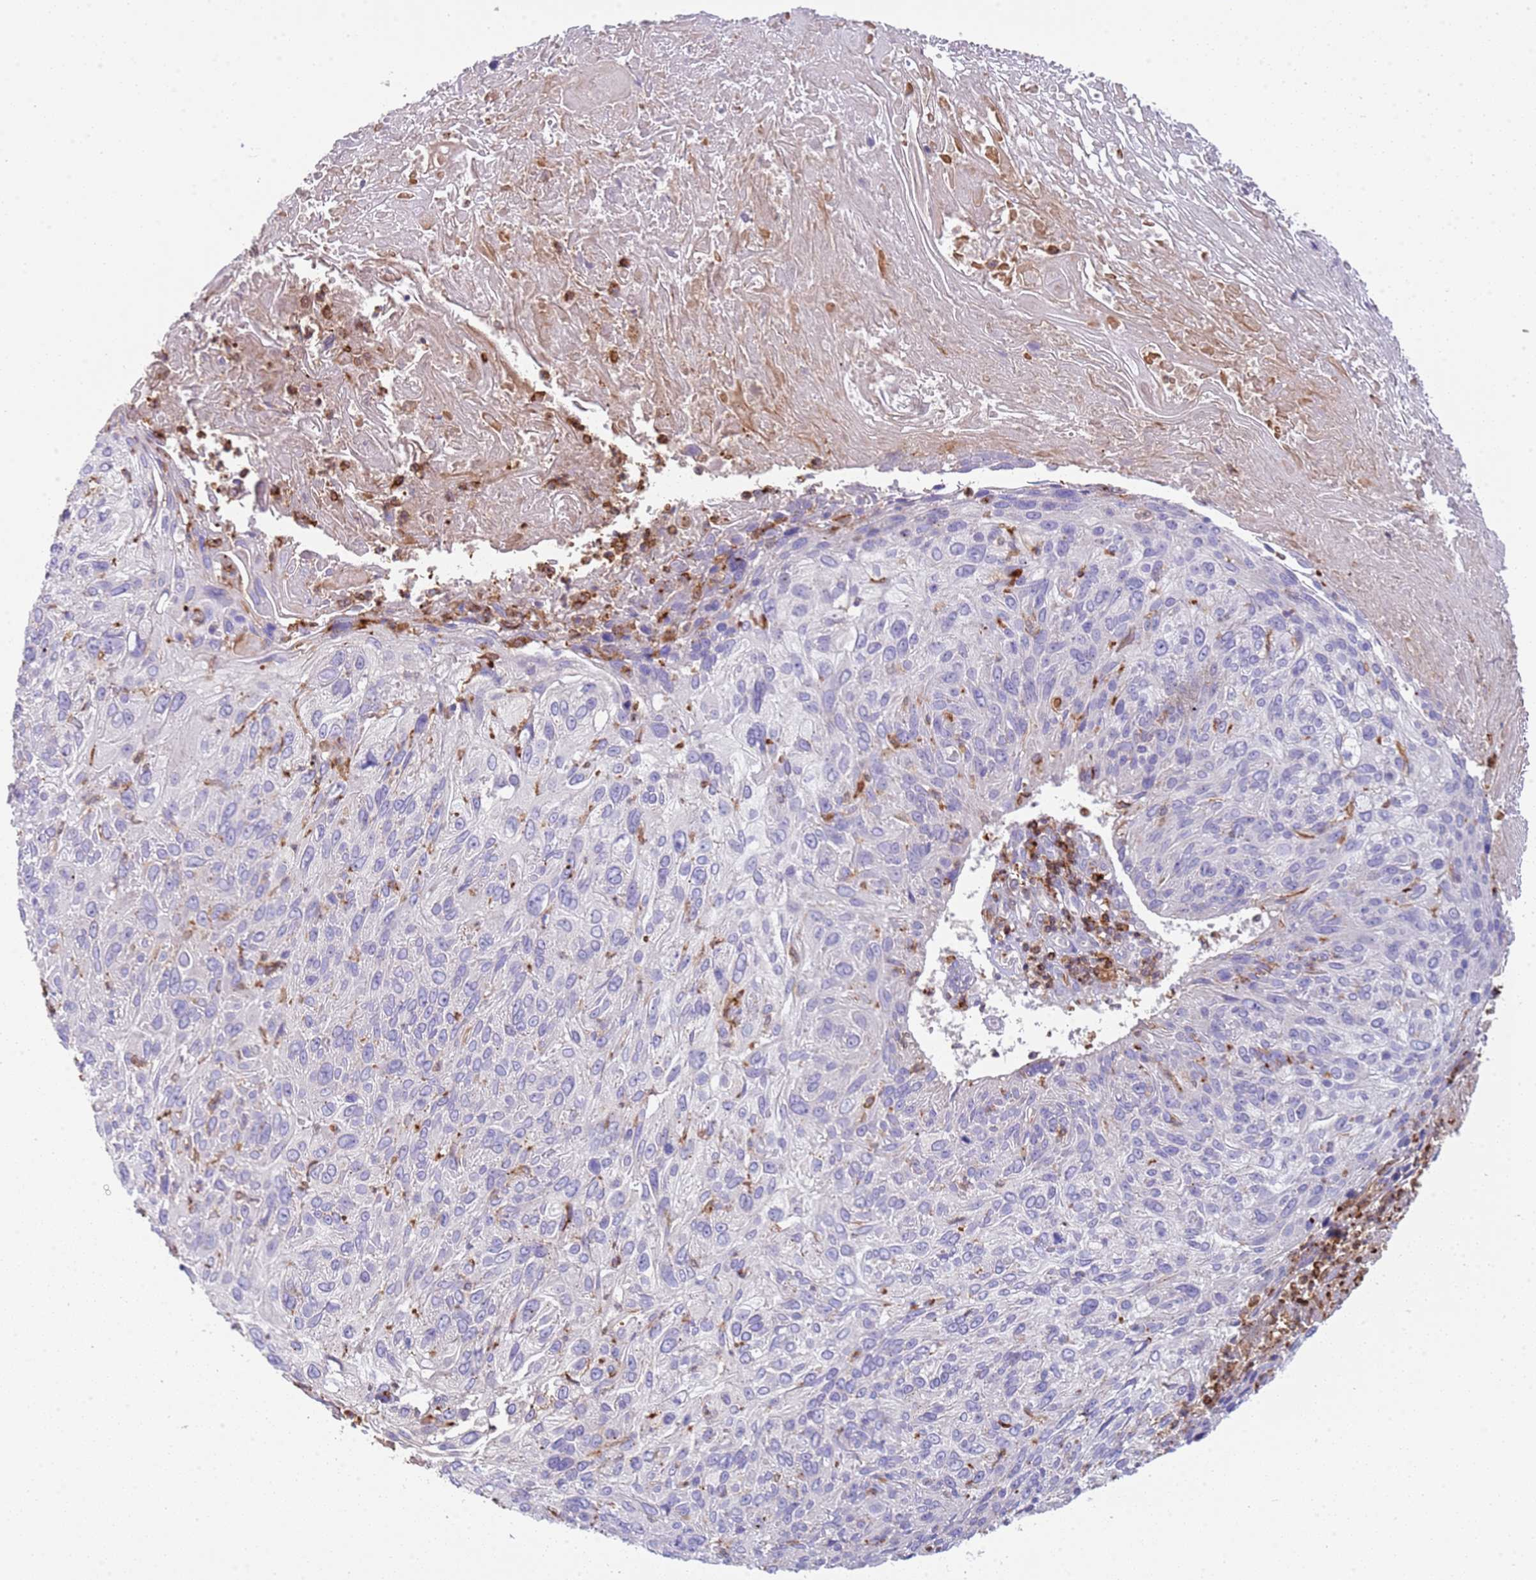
{"staining": {"intensity": "negative", "quantity": "none", "location": "none"}, "tissue": "cervical cancer", "cell_type": "Tumor cells", "image_type": "cancer", "snomed": [{"axis": "morphology", "description": "Squamous cell carcinoma, NOS"}, {"axis": "topography", "description": "Cervix"}], "caption": "Cervical cancer (squamous cell carcinoma) stained for a protein using IHC shows no positivity tumor cells.", "gene": "TTPAL", "patient": {"sex": "female", "age": 51}}